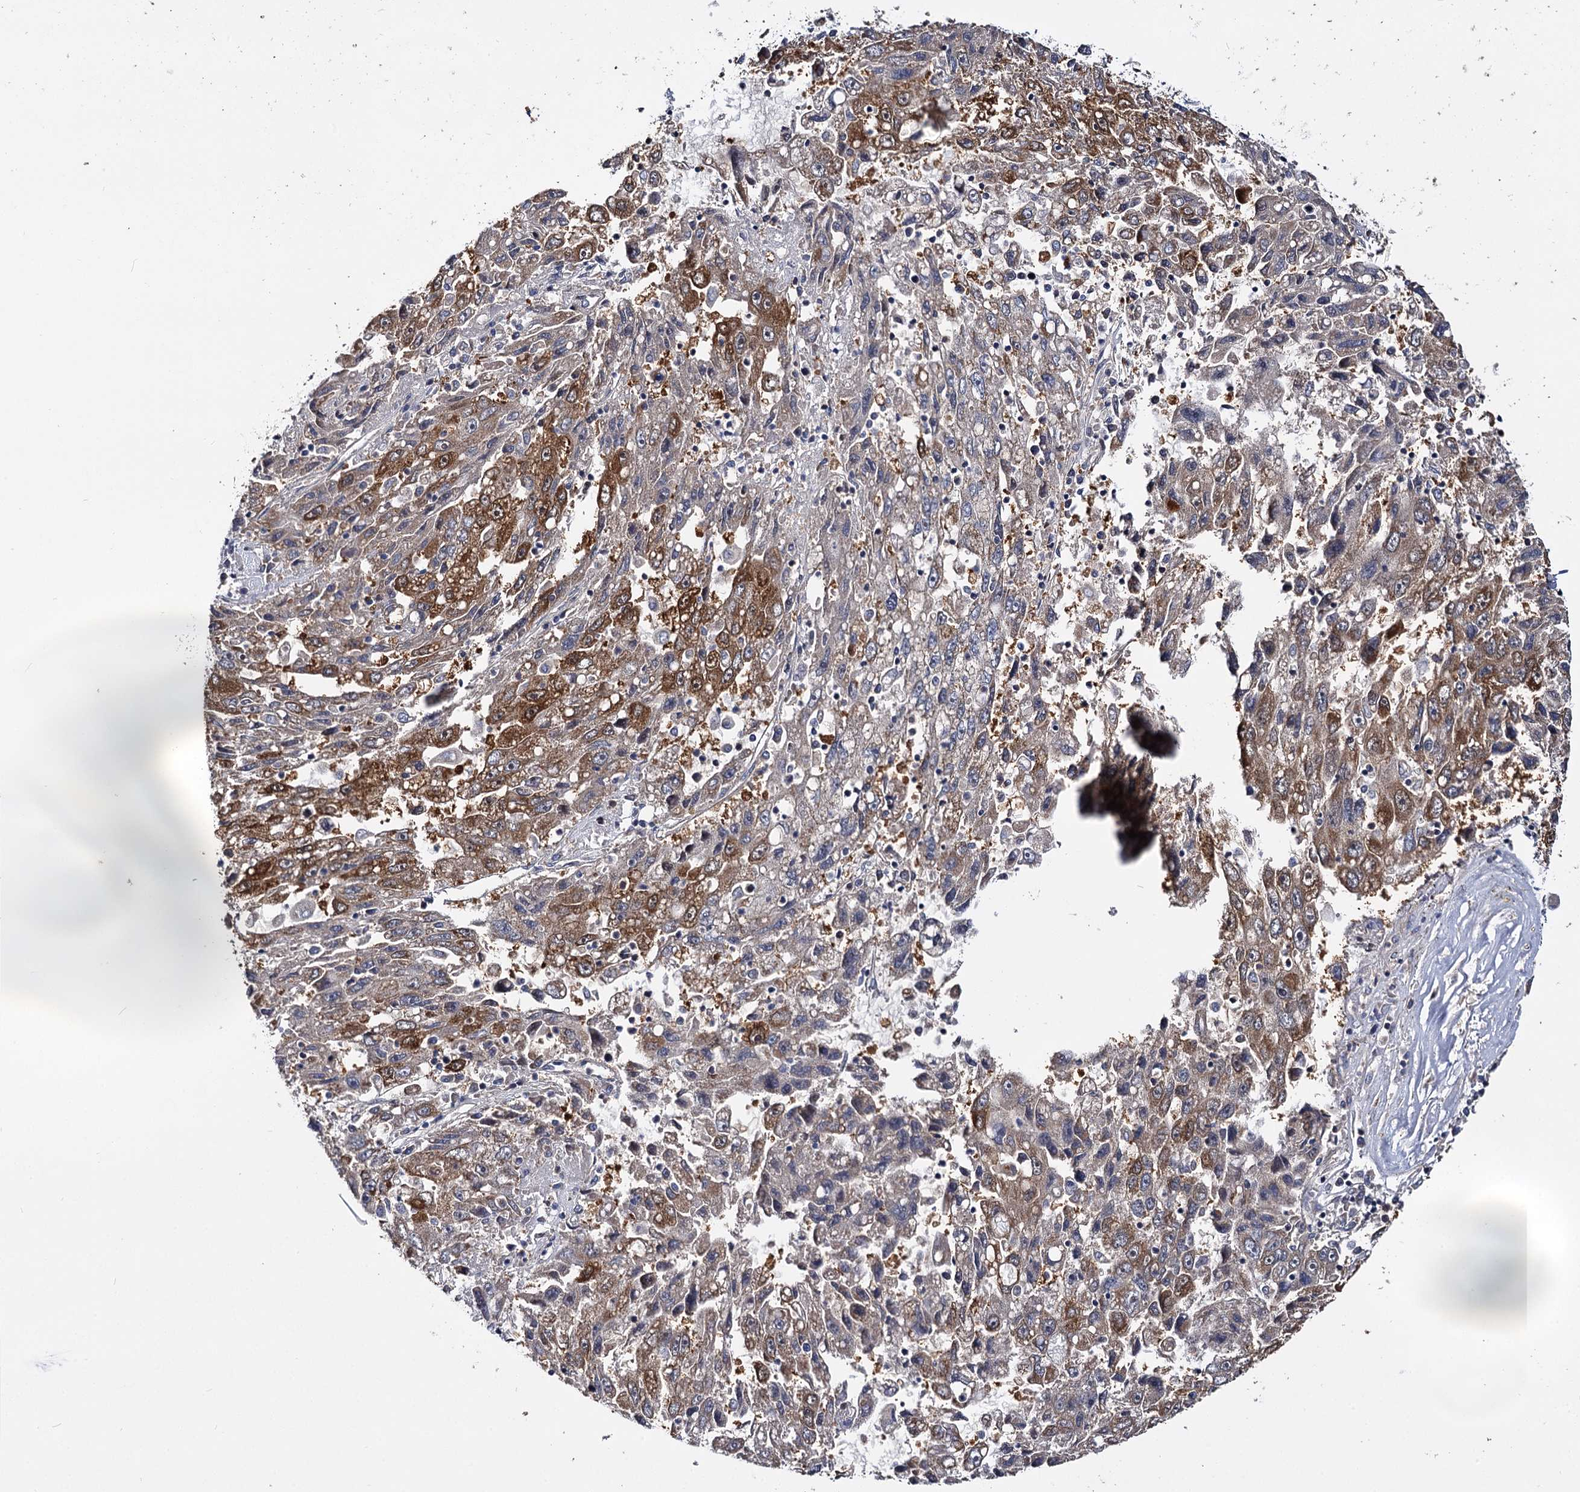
{"staining": {"intensity": "moderate", "quantity": "25%-75%", "location": "cytoplasmic/membranous"}, "tissue": "liver cancer", "cell_type": "Tumor cells", "image_type": "cancer", "snomed": [{"axis": "morphology", "description": "Carcinoma, Hepatocellular, NOS"}, {"axis": "topography", "description": "Liver"}], "caption": "A micrograph of human liver cancer (hepatocellular carcinoma) stained for a protein exhibits moderate cytoplasmic/membranous brown staining in tumor cells.", "gene": "IDI1", "patient": {"sex": "male", "age": 49}}